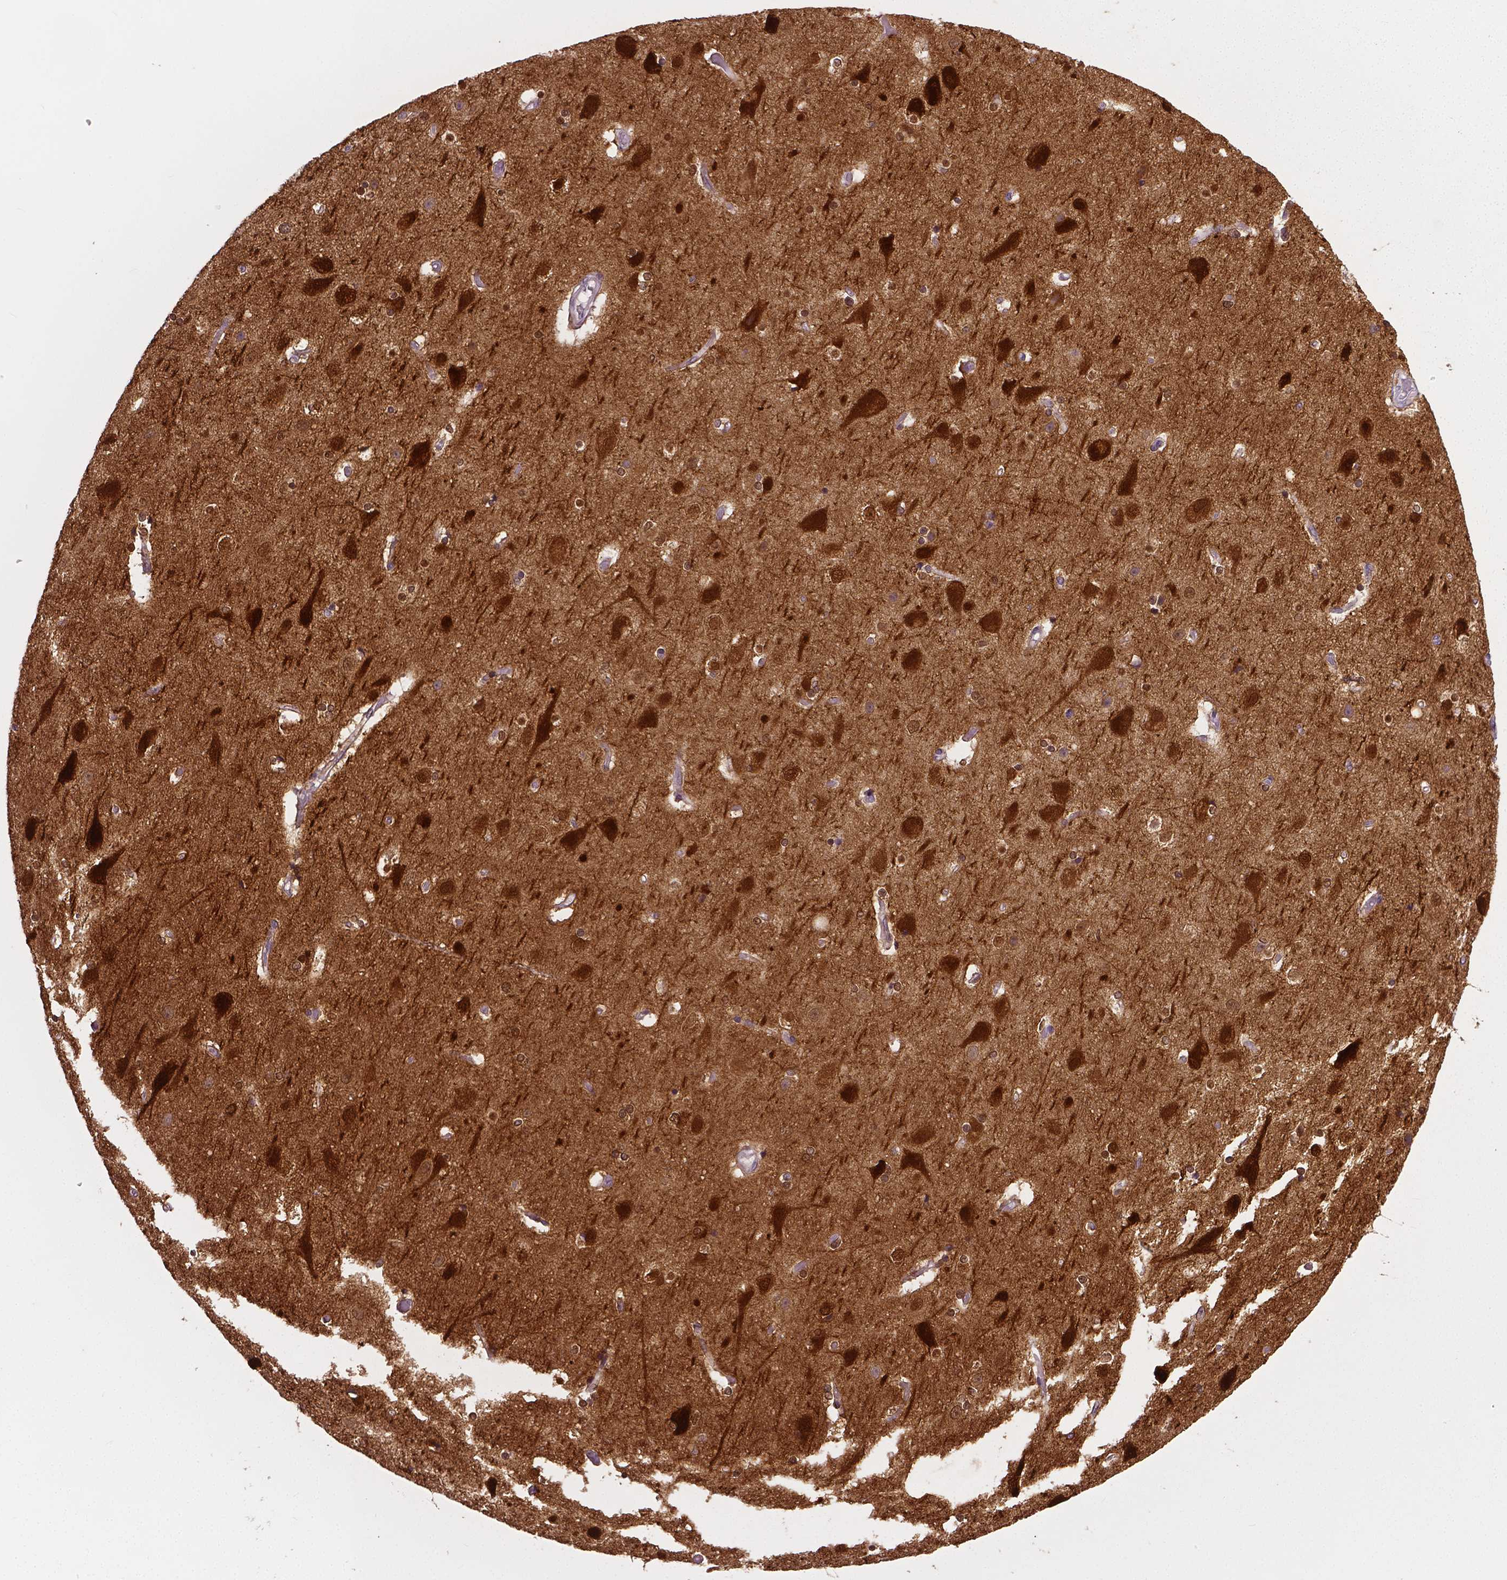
{"staining": {"intensity": "negative", "quantity": "none", "location": "none"}, "tissue": "cerebral cortex", "cell_type": "Endothelial cells", "image_type": "normal", "snomed": [{"axis": "morphology", "description": "Normal tissue, NOS"}, {"axis": "topography", "description": "Cerebral cortex"}], "caption": "Immunohistochemistry (IHC) of benign cerebral cortex exhibits no staining in endothelial cells.", "gene": "NECAB1", "patient": {"sex": "female", "age": 52}}